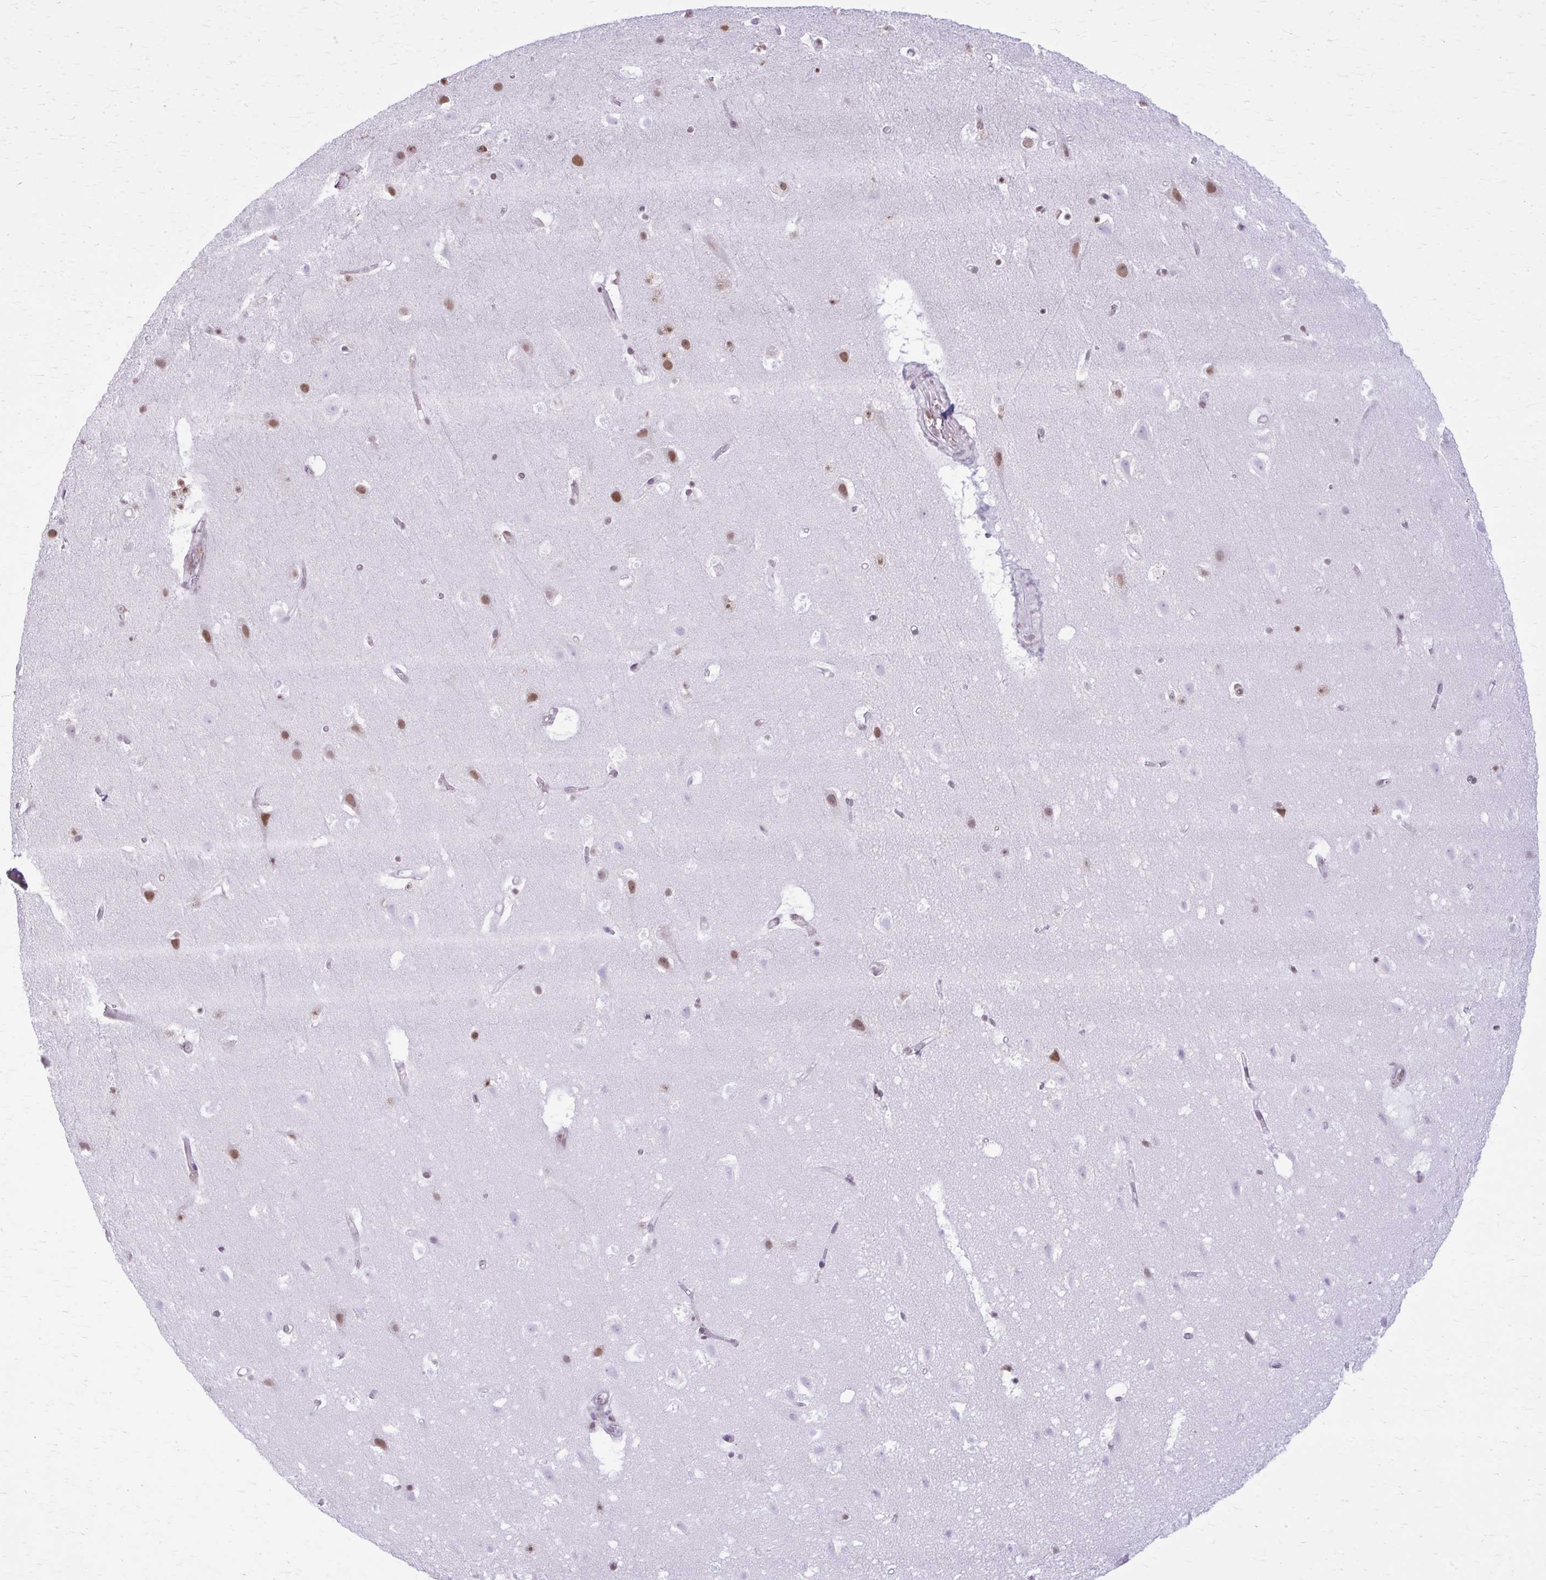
{"staining": {"intensity": "weak", "quantity": ">75%", "location": "nuclear"}, "tissue": "cerebral cortex", "cell_type": "Endothelial cells", "image_type": "normal", "snomed": [{"axis": "morphology", "description": "Normal tissue, NOS"}, {"axis": "topography", "description": "Cerebral cortex"}], "caption": "Endothelial cells demonstrate weak nuclear positivity in approximately >75% of cells in normal cerebral cortex.", "gene": "PABIR1", "patient": {"sex": "female", "age": 42}}